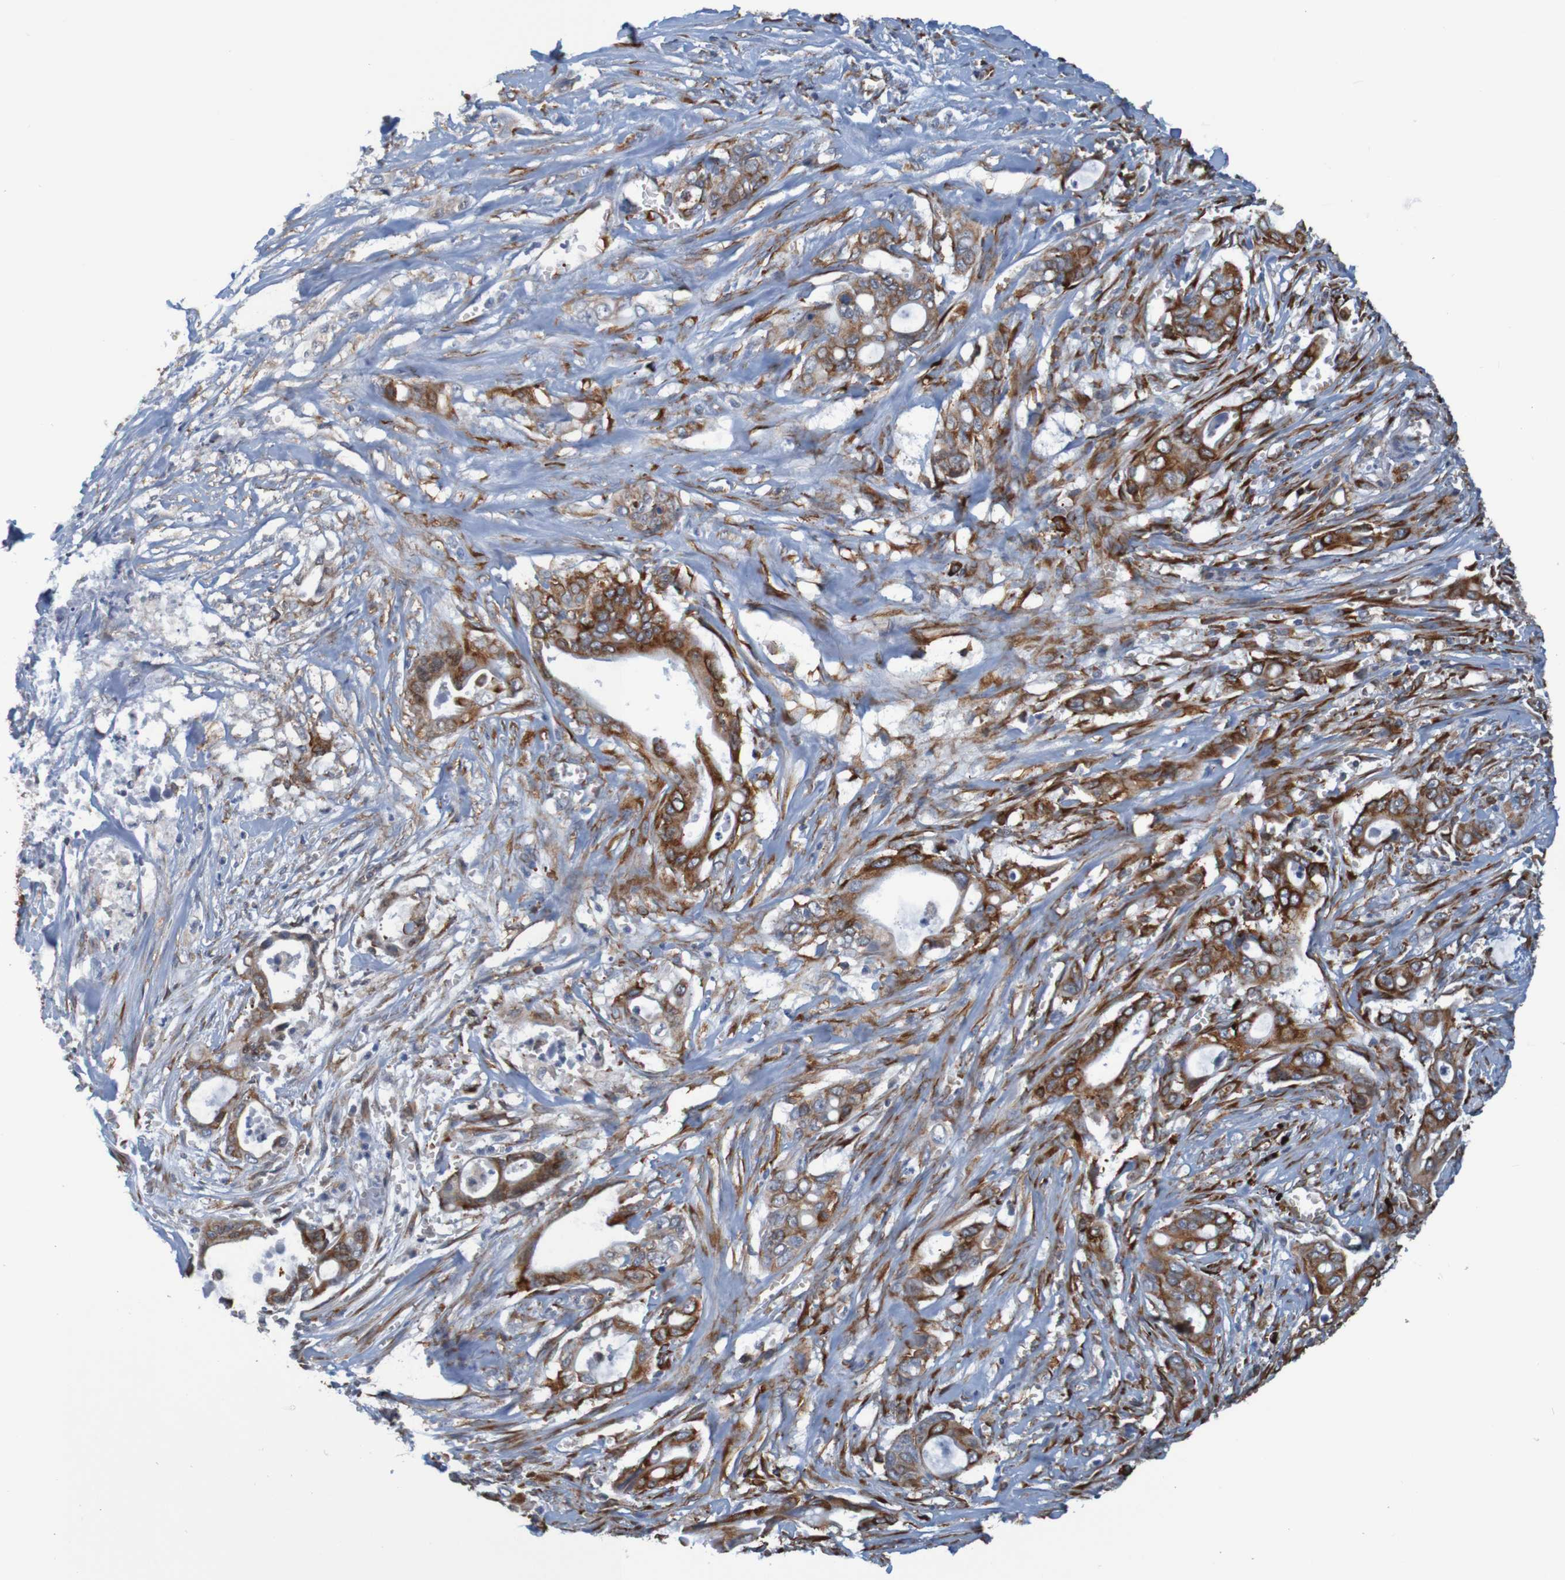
{"staining": {"intensity": "strong", "quantity": "25%-75%", "location": "cytoplasmic/membranous"}, "tissue": "pancreatic cancer", "cell_type": "Tumor cells", "image_type": "cancer", "snomed": [{"axis": "morphology", "description": "Adenocarcinoma, NOS"}, {"axis": "topography", "description": "Pancreas"}], "caption": "Strong cytoplasmic/membranous positivity is identified in about 25%-75% of tumor cells in pancreatic cancer.", "gene": "SSR1", "patient": {"sex": "male", "age": 59}}